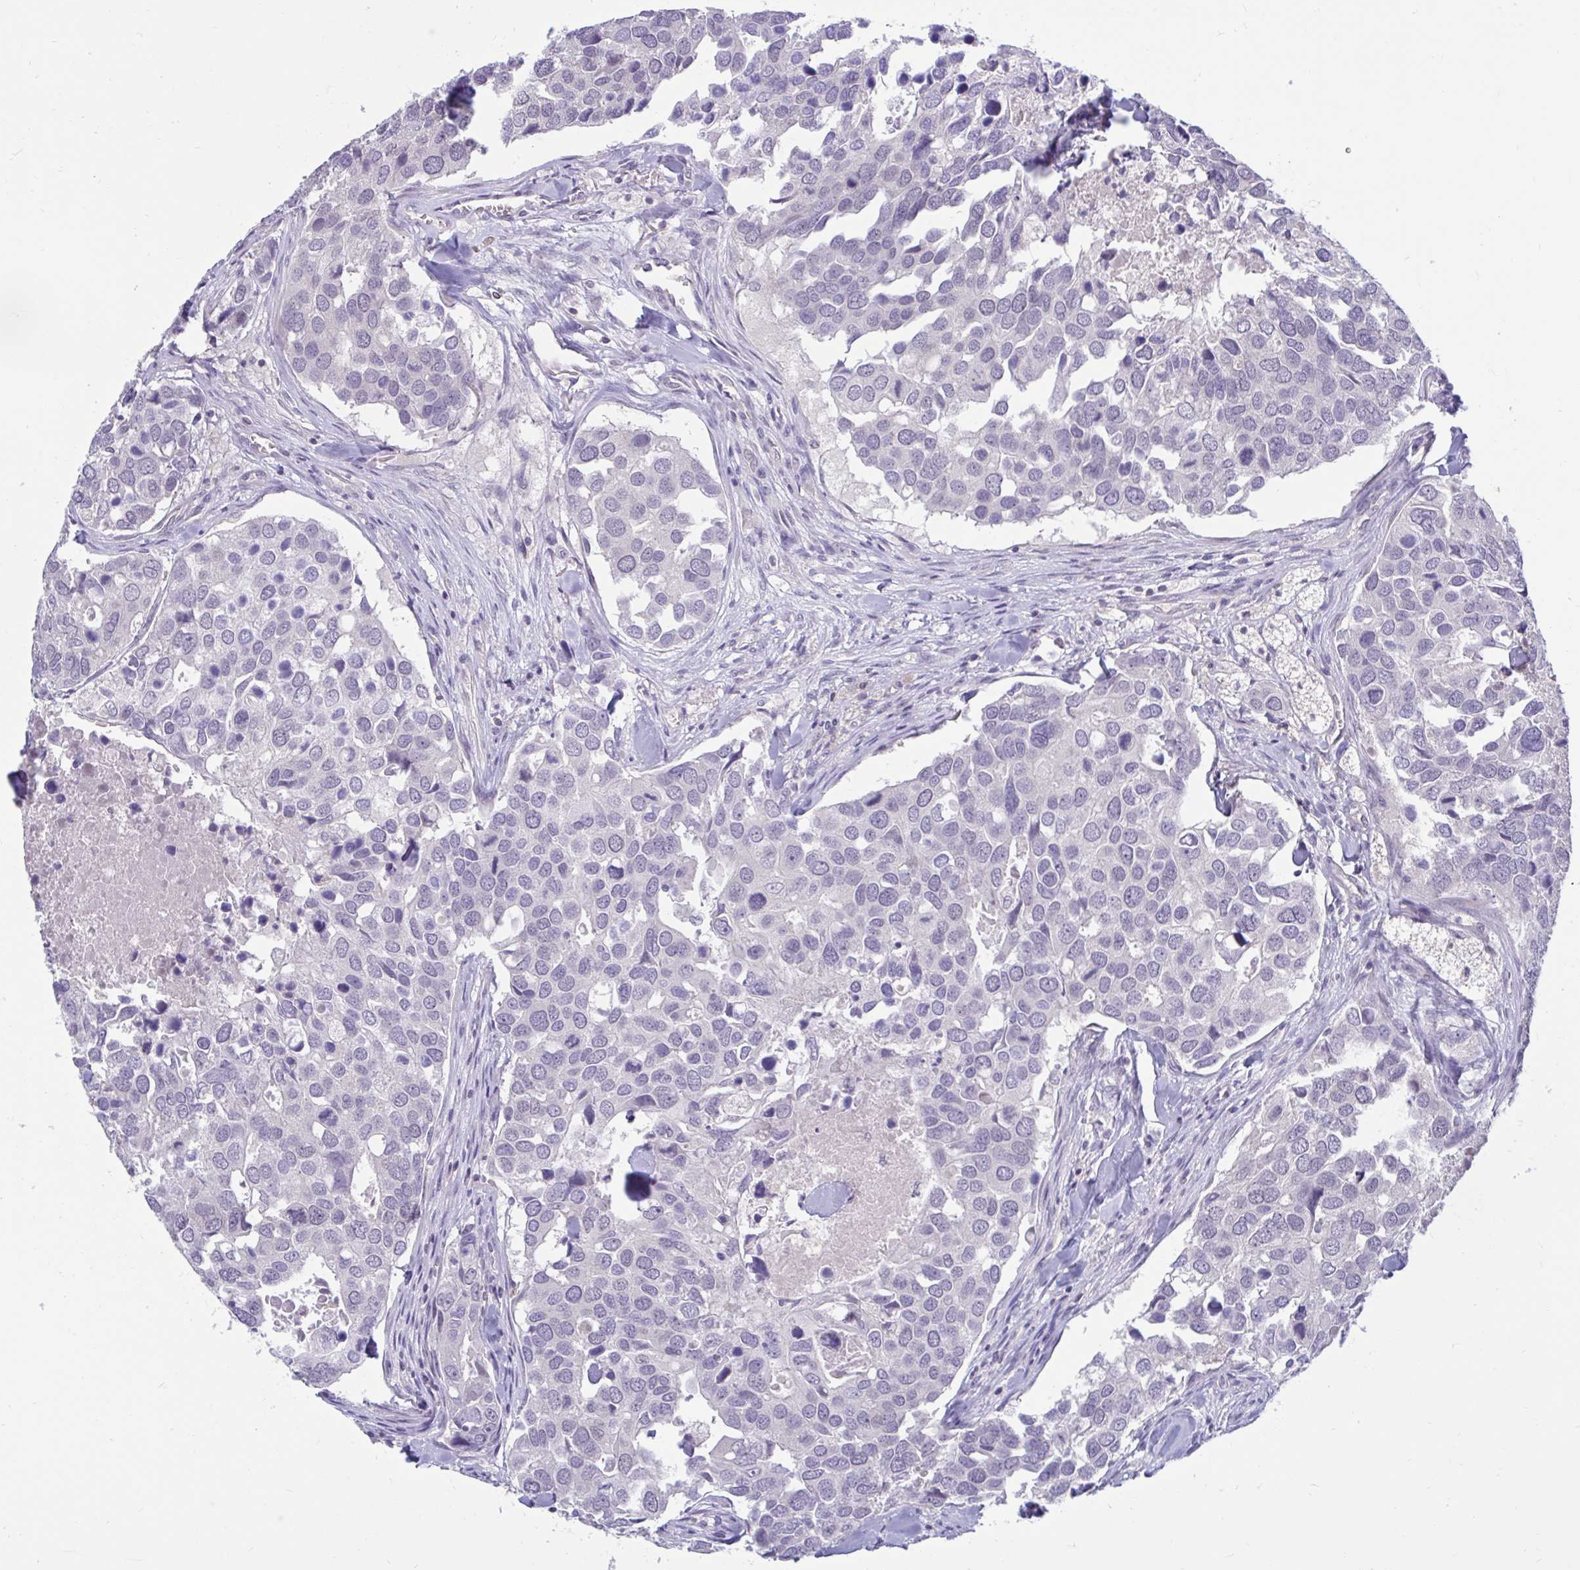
{"staining": {"intensity": "negative", "quantity": "none", "location": "none"}, "tissue": "breast cancer", "cell_type": "Tumor cells", "image_type": "cancer", "snomed": [{"axis": "morphology", "description": "Duct carcinoma"}, {"axis": "topography", "description": "Breast"}], "caption": "The image displays no staining of tumor cells in breast infiltrating ductal carcinoma. (DAB IHC with hematoxylin counter stain).", "gene": "ARPP19", "patient": {"sex": "female", "age": 83}}